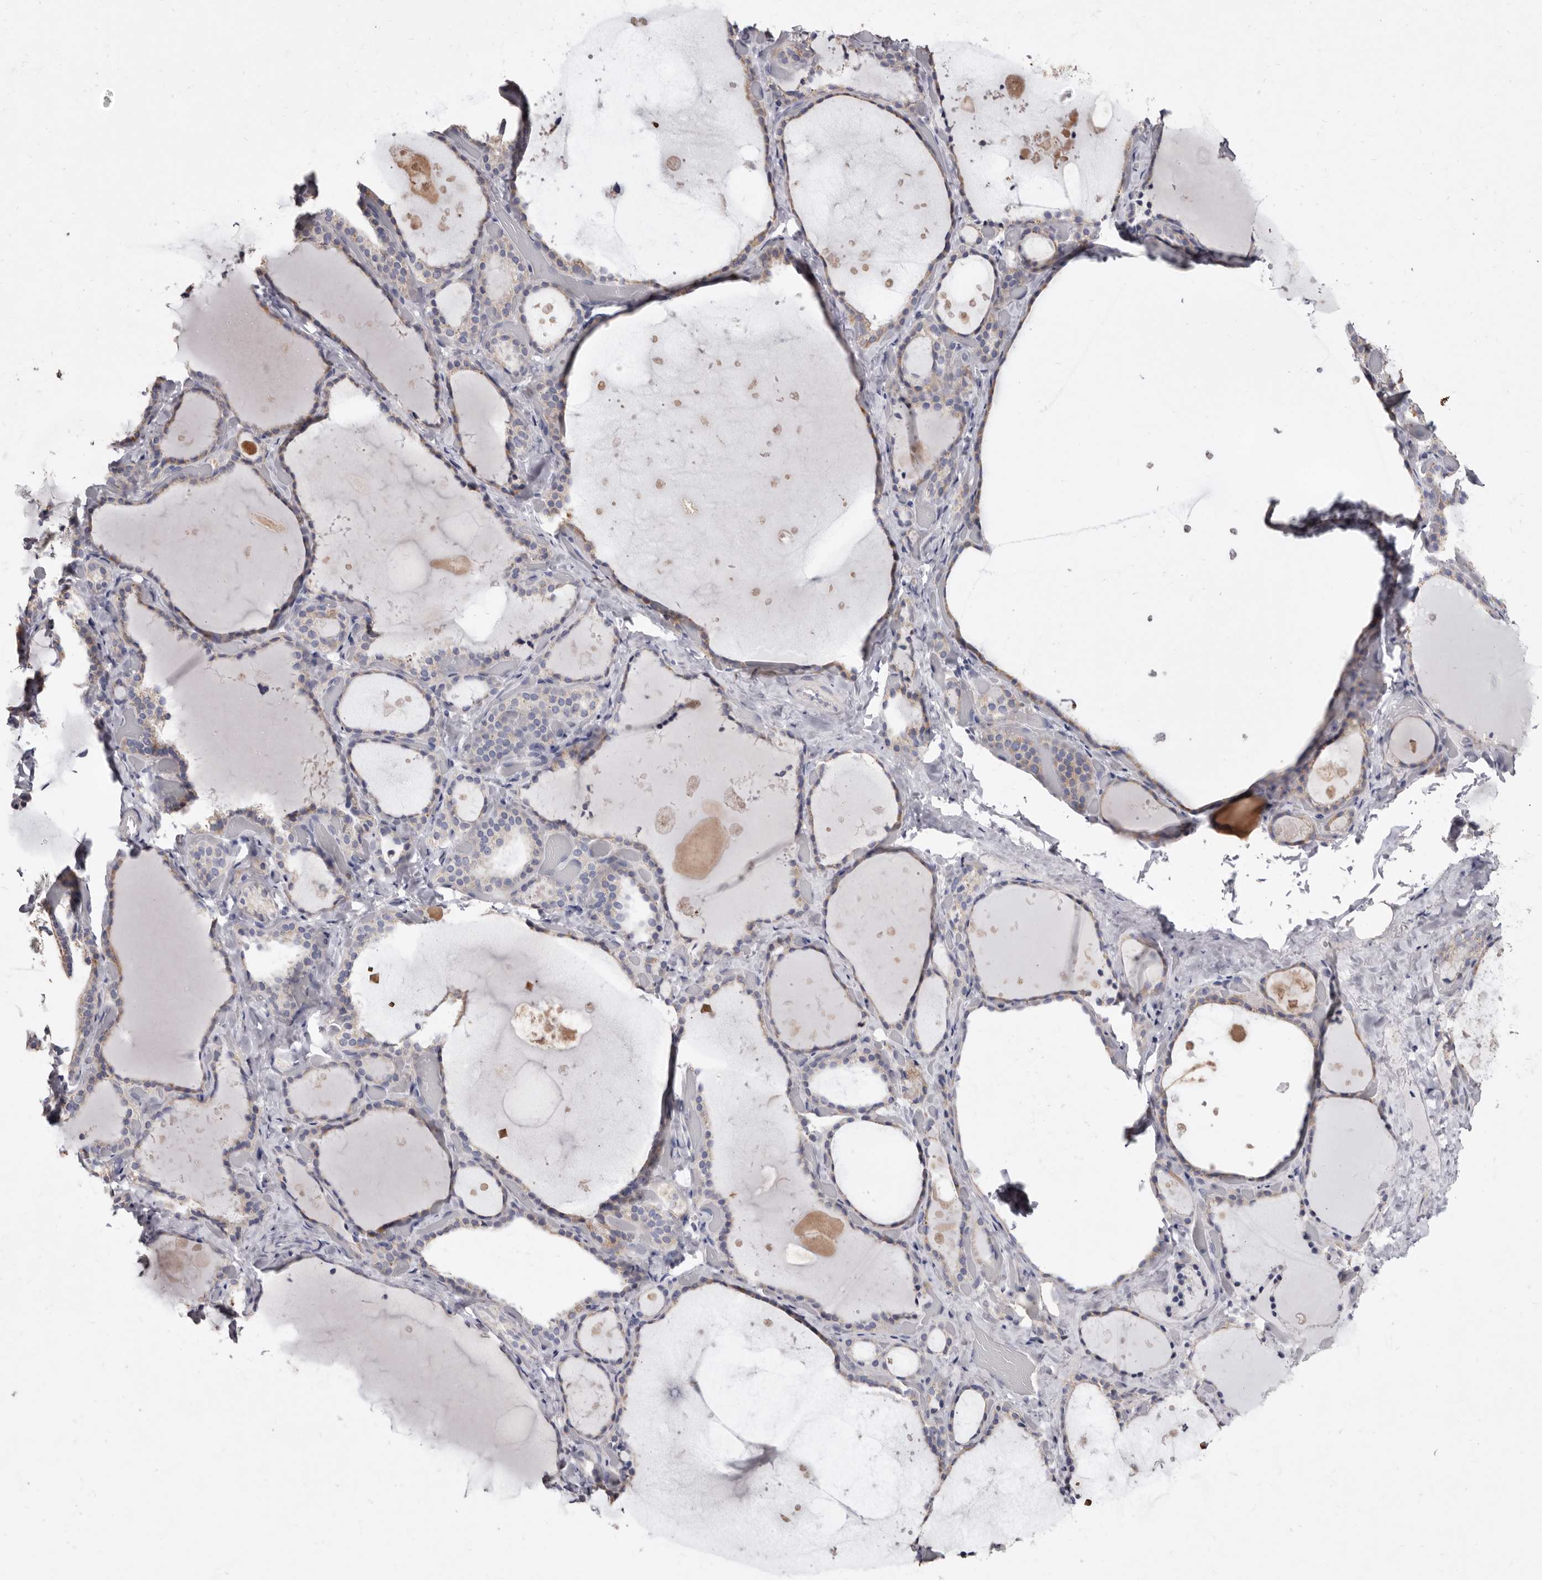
{"staining": {"intensity": "weak", "quantity": "25%-75%", "location": "cytoplasmic/membranous"}, "tissue": "thyroid gland", "cell_type": "Glandular cells", "image_type": "normal", "snomed": [{"axis": "morphology", "description": "Normal tissue, NOS"}, {"axis": "topography", "description": "Thyroid gland"}], "caption": "A brown stain shows weak cytoplasmic/membranous expression of a protein in glandular cells of normal human thyroid gland. Nuclei are stained in blue.", "gene": "CYP2E1", "patient": {"sex": "female", "age": 44}}